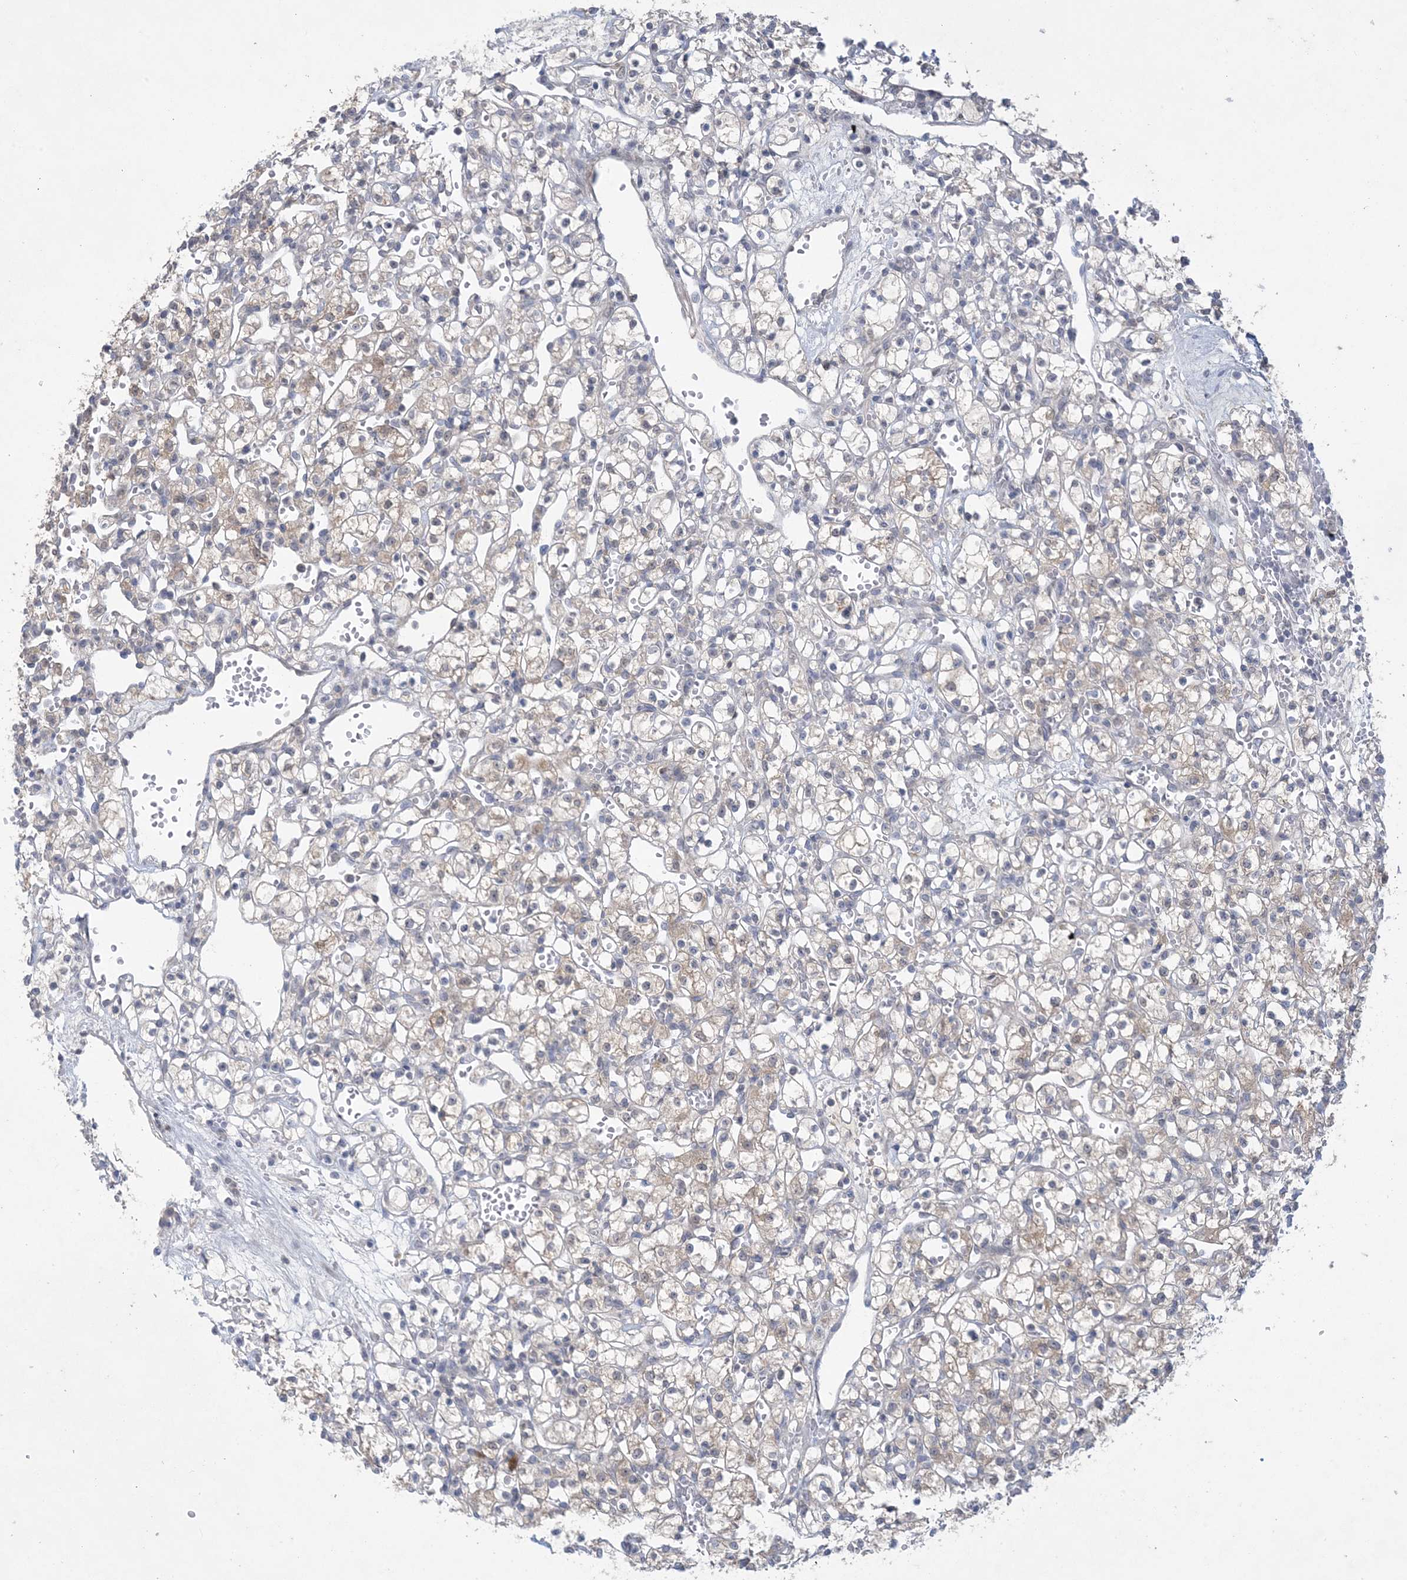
{"staining": {"intensity": "weak", "quantity": "<25%", "location": "cytoplasmic/membranous"}, "tissue": "renal cancer", "cell_type": "Tumor cells", "image_type": "cancer", "snomed": [{"axis": "morphology", "description": "Adenocarcinoma, NOS"}, {"axis": "topography", "description": "Kidney"}], "caption": "IHC image of neoplastic tissue: human renal cancer (adenocarcinoma) stained with DAB (3,3'-diaminobenzidine) exhibits no significant protein staining in tumor cells.", "gene": "HMGCS1", "patient": {"sex": "female", "age": 59}}